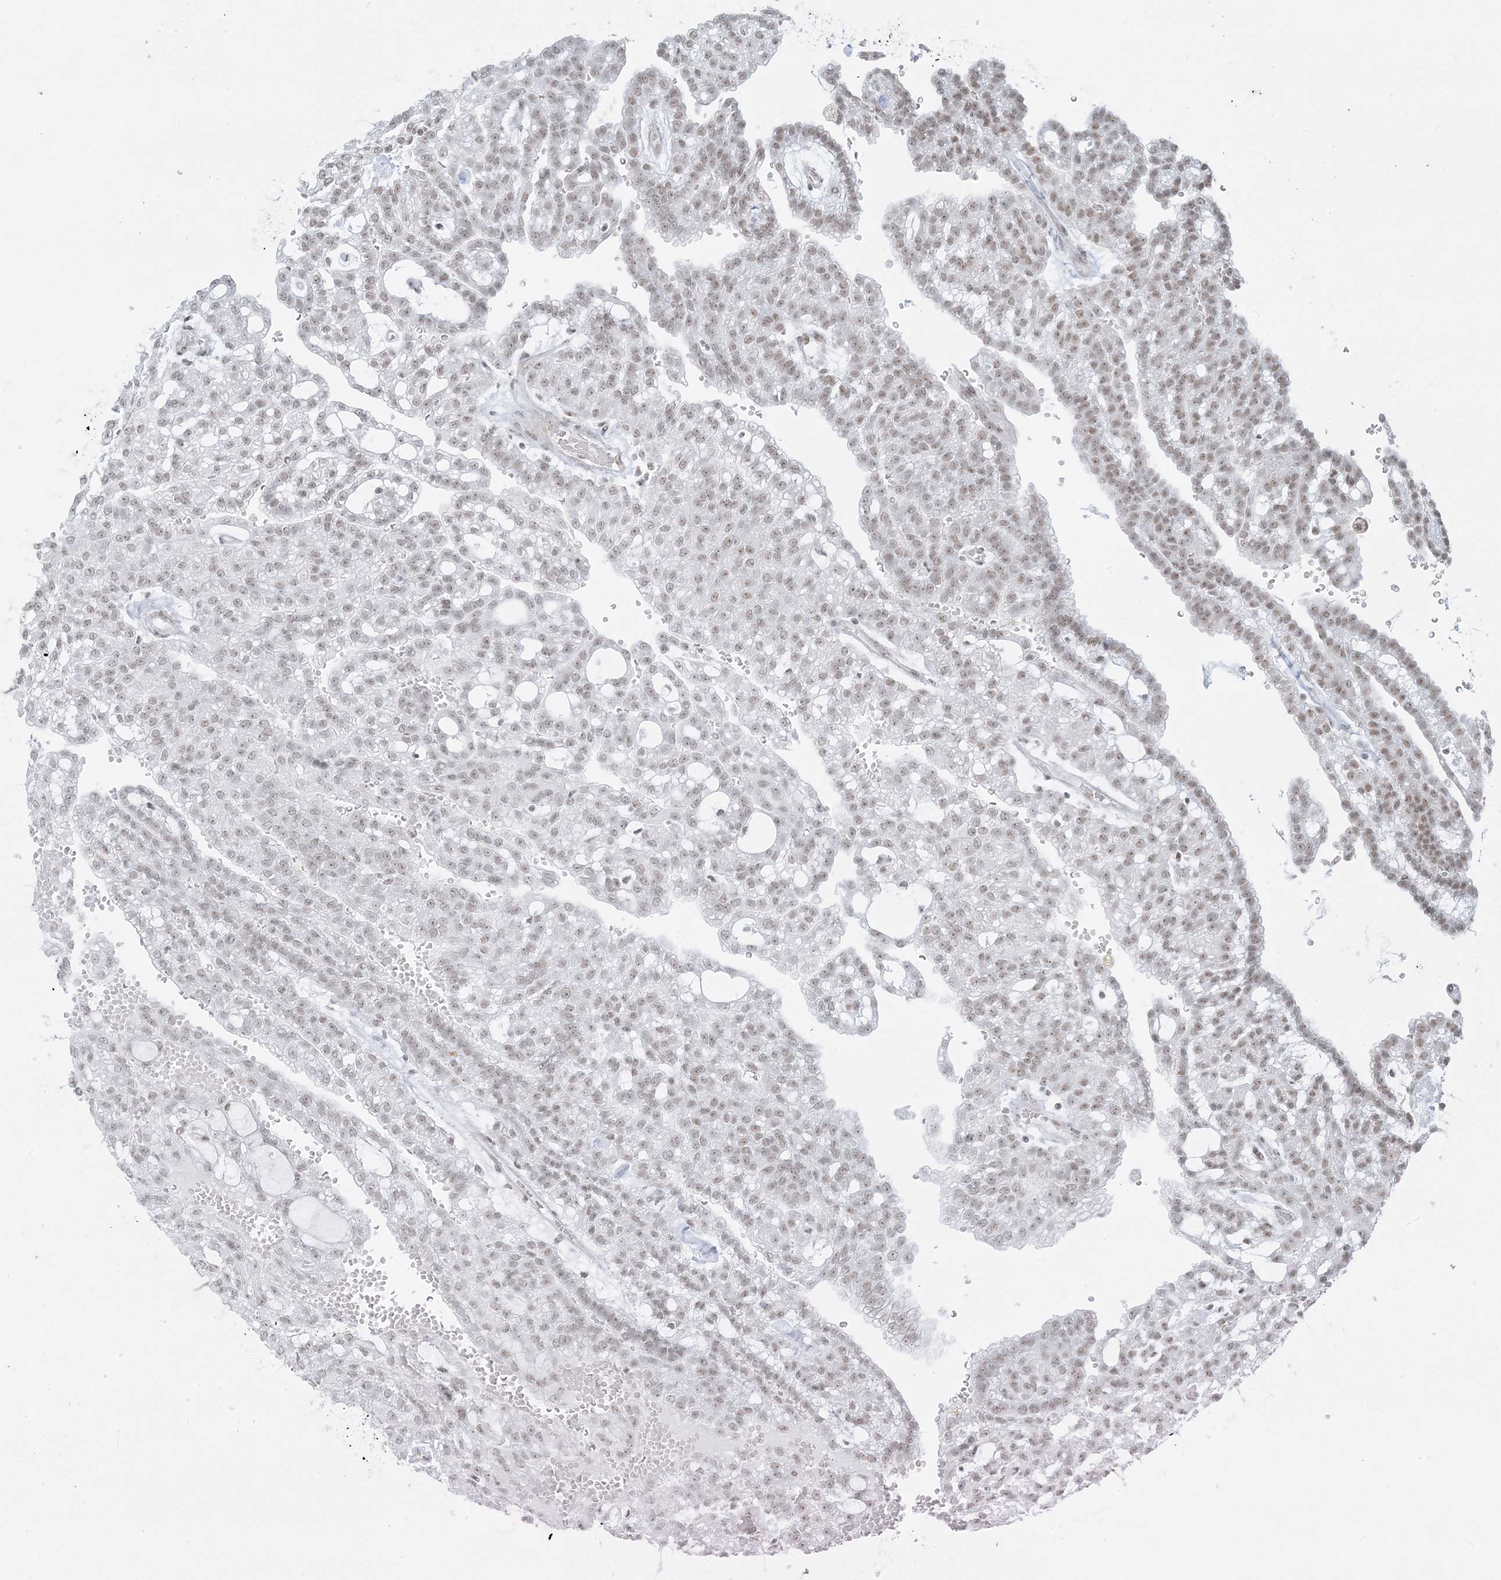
{"staining": {"intensity": "weak", "quantity": "25%-75%", "location": "nuclear"}, "tissue": "renal cancer", "cell_type": "Tumor cells", "image_type": "cancer", "snomed": [{"axis": "morphology", "description": "Adenocarcinoma, NOS"}, {"axis": "topography", "description": "Kidney"}], "caption": "Immunohistochemical staining of human renal cancer (adenocarcinoma) exhibits low levels of weak nuclear staining in approximately 25%-75% of tumor cells.", "gene": "ZNF787", "patient": {"sex": "male", "age": 63}}